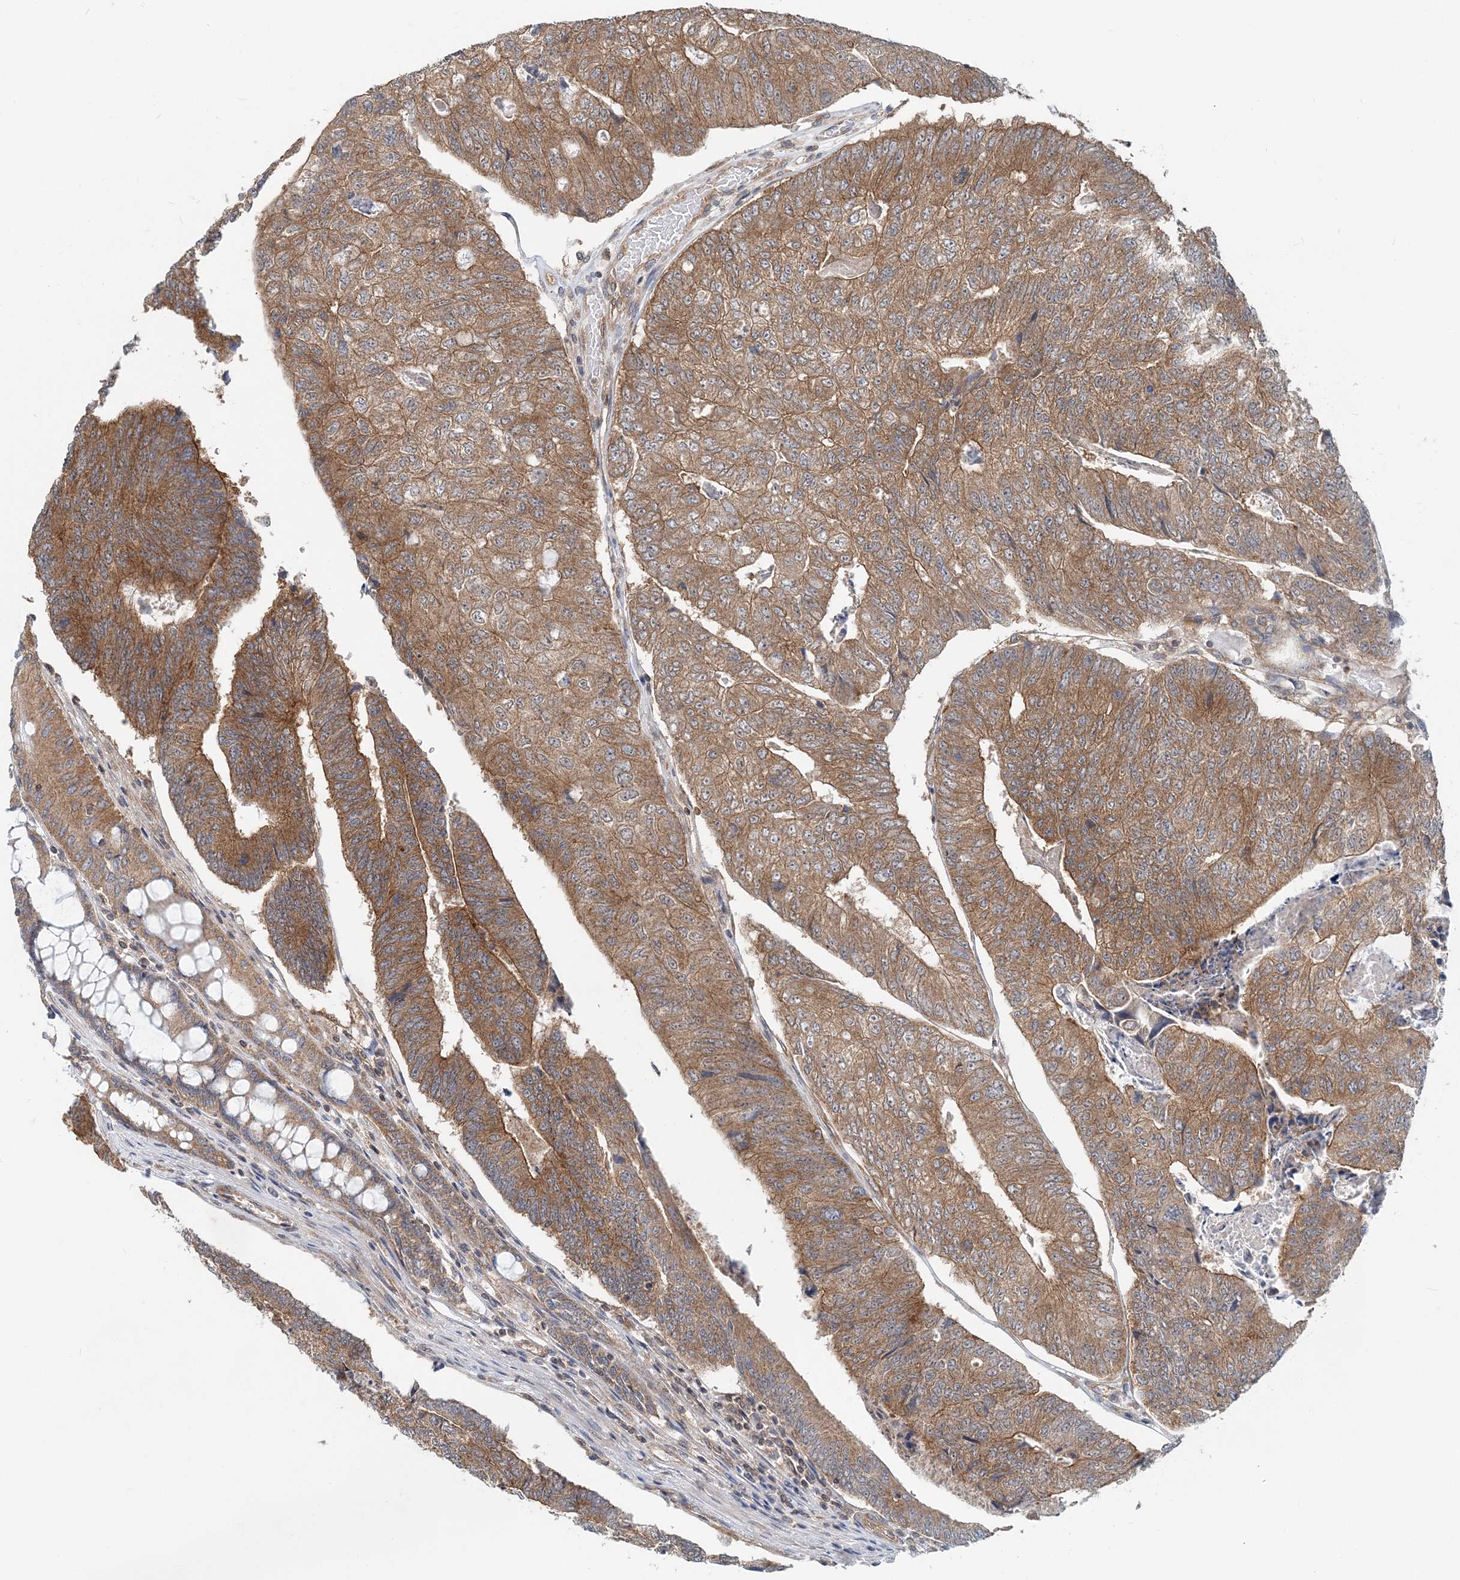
{"staining": {"intensity": "moderate", "quantity": ">75%", "location": "cytoplasmic/membranous"}, "tissue": "colorectal cancer", "cell_type": "Tumor cells", "image_type": "cancer", "snomed": [{"axis": "morphology", "description": "Adenocarcinoma, NOS"}, {"axis": "topography", "description": "Colon"}], "caption": "This is an image of immunohistochemistry staining of colorectal cancer (adenocarcinoma), which shows moderate positivity in the cytoplasmic/membranous of tumor cells.", "gene": "MOB4", "patient": {"sex": "female", "age": 67}}